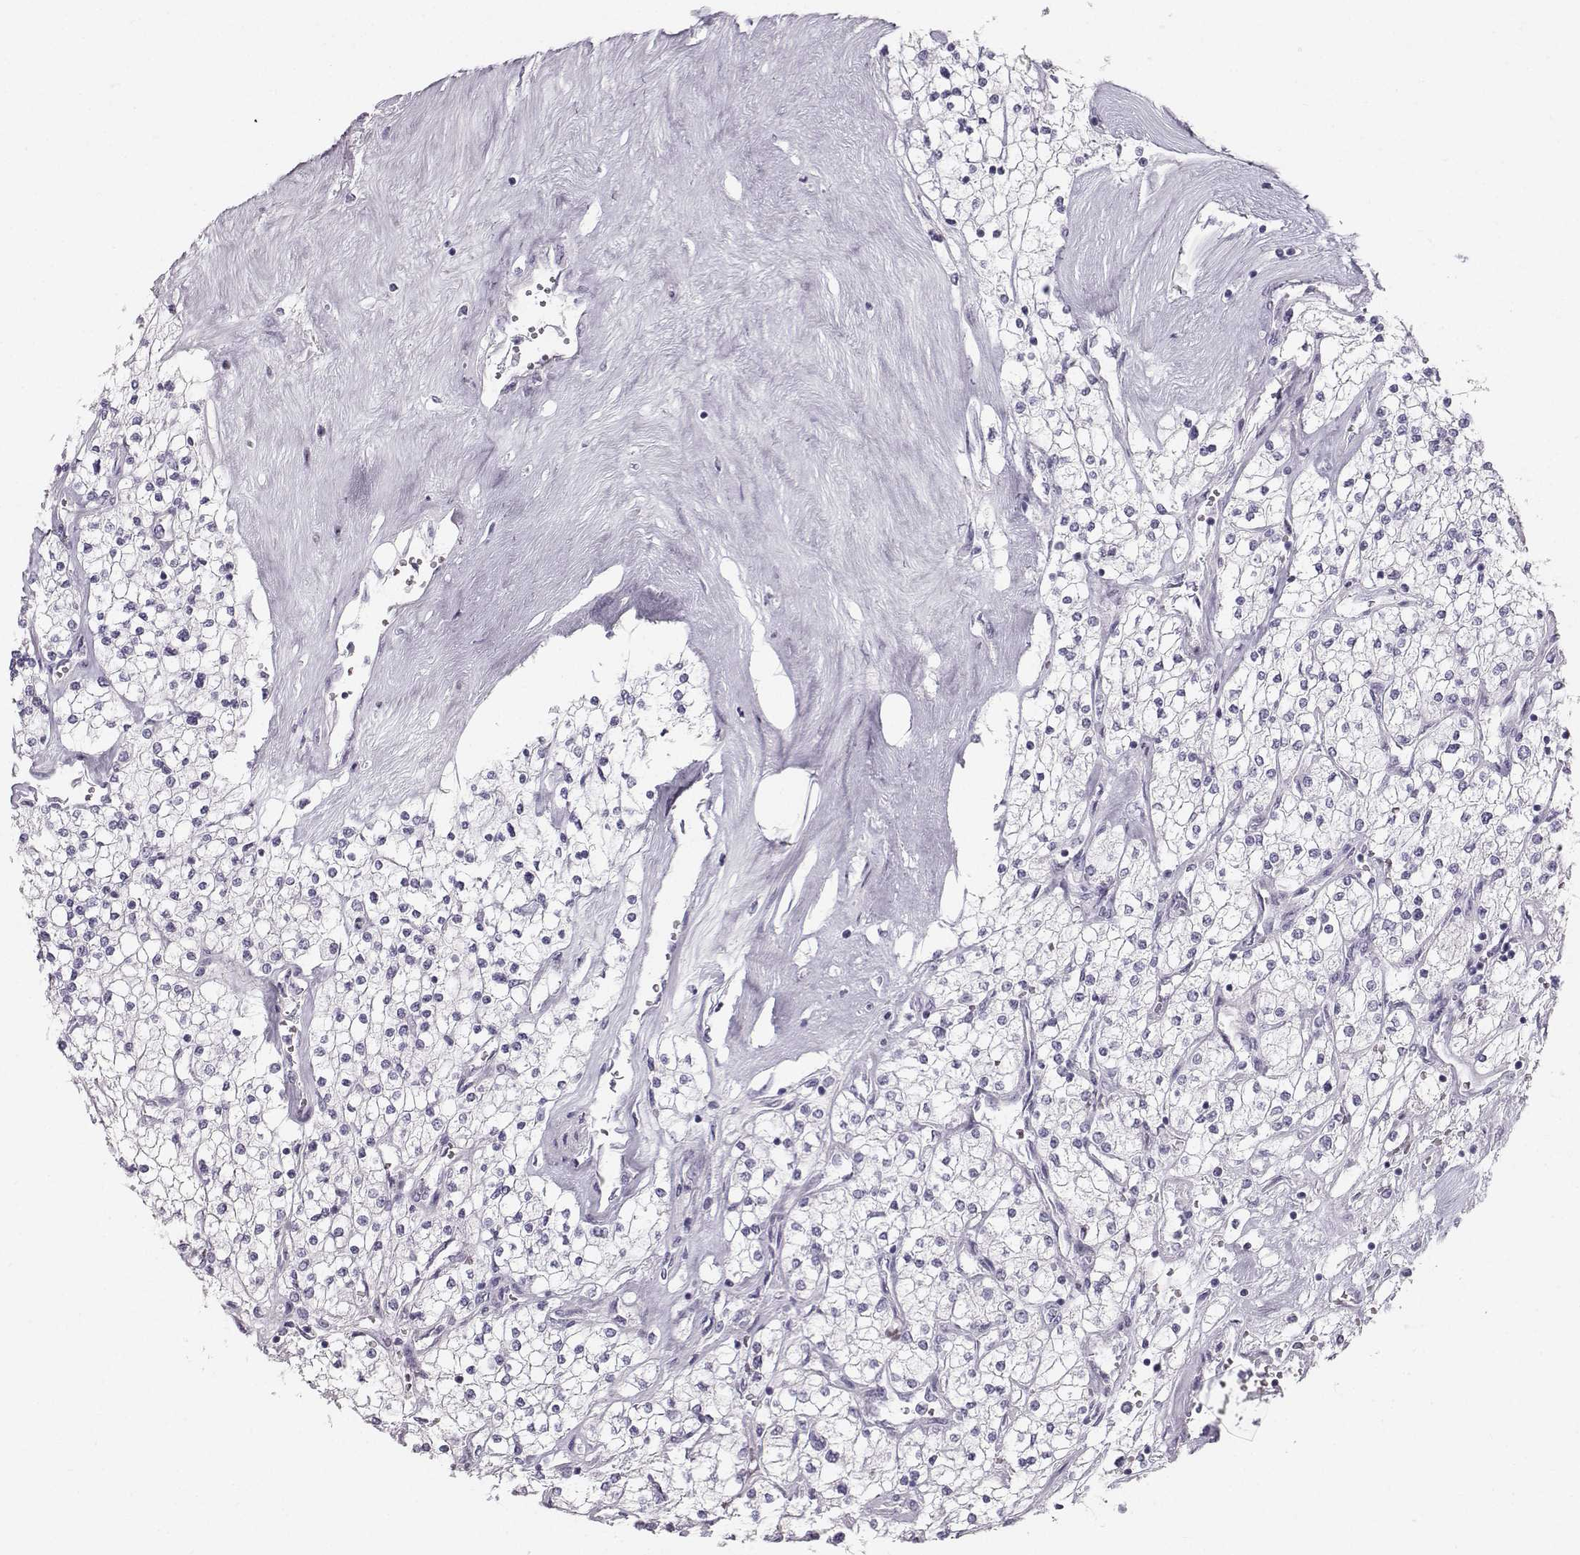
{"staining": {"intensity": "negative", "quantity": "none", "location": "none"}, "tissue": "renal cancer", "cell_type": "Tumor cells", "image_type": "cancer", "snomed": [{"axis": "morphology", "description": "Adenocarcinoma, NOS"}, {"axis": "topography", "description": "Kidney"}], "caption": "Human renal cancer (adenocarcinoma) stained for a protein using immunohistochemistry (IHC) displays no staining in tumor cells.", "gene": "CASR", "patient": {"sex": "male", "age": 80}}